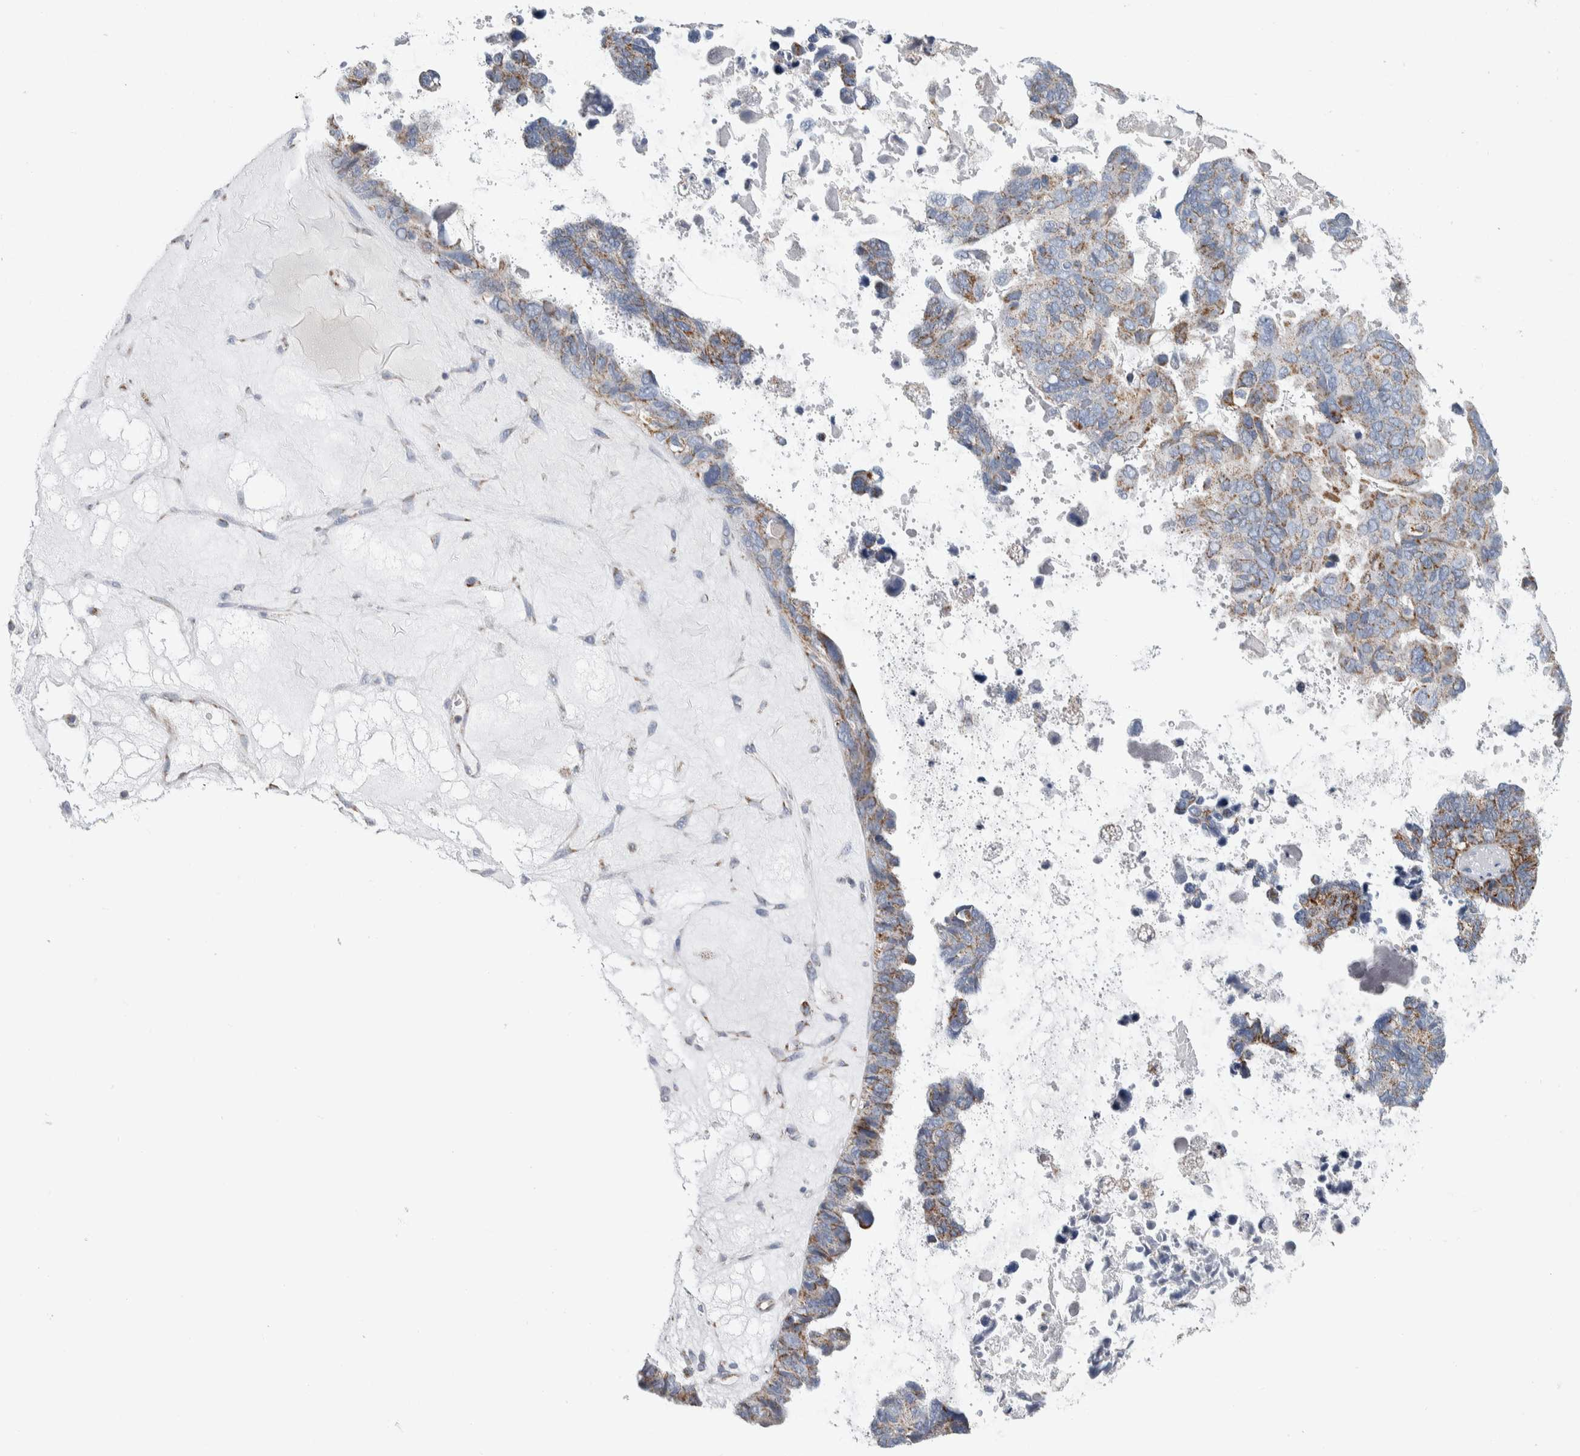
{"staining": {"intensity": "moderate", "quantity": "<25%", "location": "cytoplasmic/membranous"}, "tissue": "ovarian cancer", "cell_type": "Tumor cells", "image_type": "cancer", "snomed": [{"axis": "morphology", "description": "Cystadenocarcinoma, serous, NOS"}, {"axis": "topography", "description": "Ovary"}], "caption": "About <25% of tumor cells in human serous cystadenocarcinoma (ovarian) exhibit moderate cytoplasmic/membranous protein positivity as visualized by brown immunohistochemical staining.", "gene": "ETFA", "patient": {"sex": "female", "age": 79}}